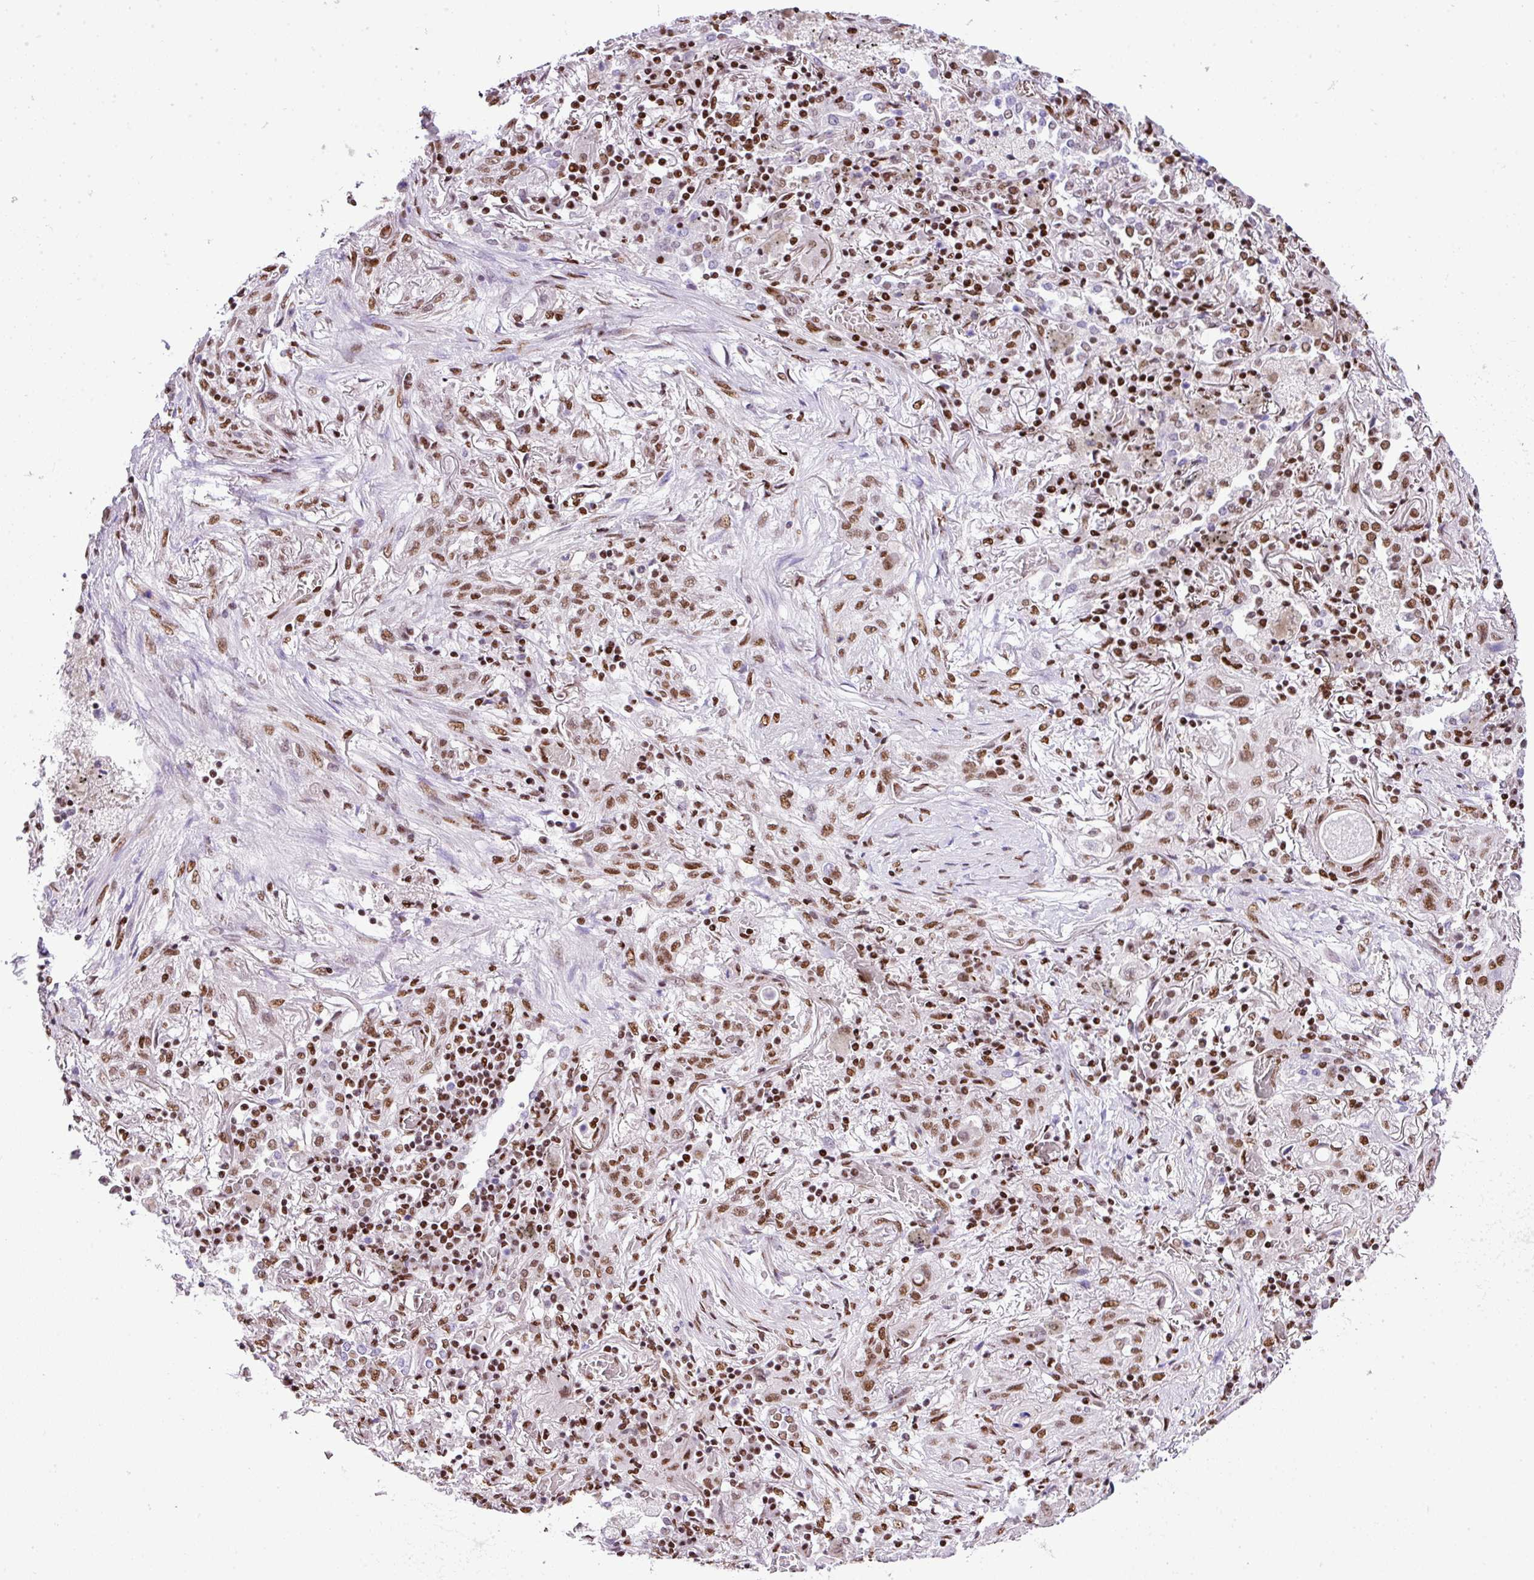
{"staining": {"intensity": "moderate", "quantity": ">75%", "location": "nuclear"}, "tissue": "lung cancer", "cell_type": "Tumor cells", "image_type": "cancer", "snomed": [{"axis": "morphology", "description": "Squamous cell carcinoma, NOS"}, {"axis": "topography", "description": "Lung"}], "caption": "Lung squamous cell carcinoma was stained to show a protein in brown. There is medium levels of moderate nuclear staining in about >75% of tumor cells.", "gene": "RARG", "patient": {"sex": "female", "age": 47}}